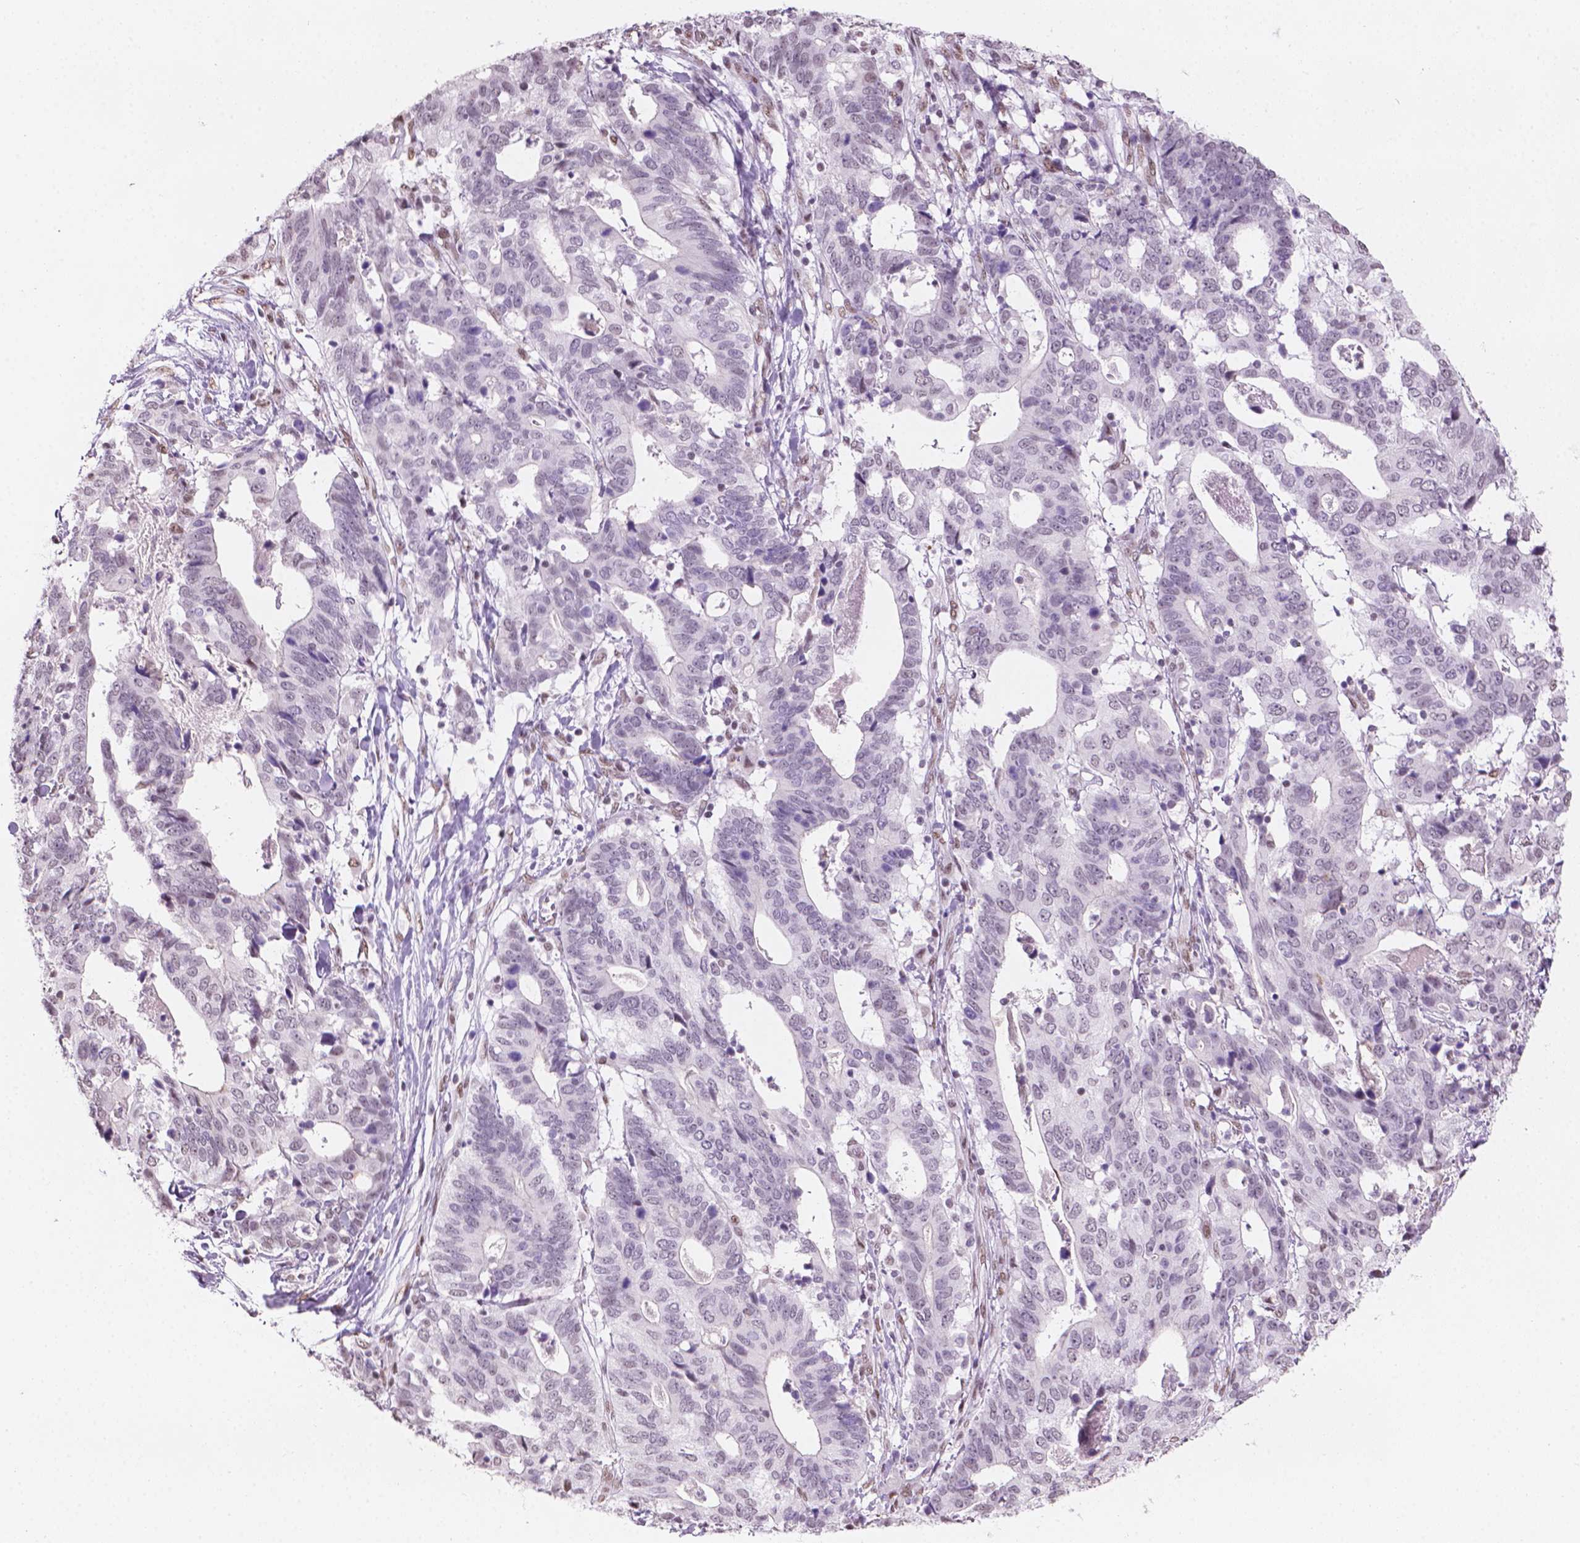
{"staining": {"intensity": "negative", "quantity": "none", "location": "none"}, "tissue": "stomach cancer", "cell_type": "Tumor cells", "image_type": "cancer", "snomed": [{"axis": "morphology", "description": "Adenocarcinoma, NOS"}, {"axis": "topography", "description": "Stomach, upper"}], "caption": "Stomach cancer (adenocarcinoma) was stained to show a protein in brown. There is no significant staining in tumor cells.", "gene": "PIAS2", "patient": {"sex": "female", "age": 67}}